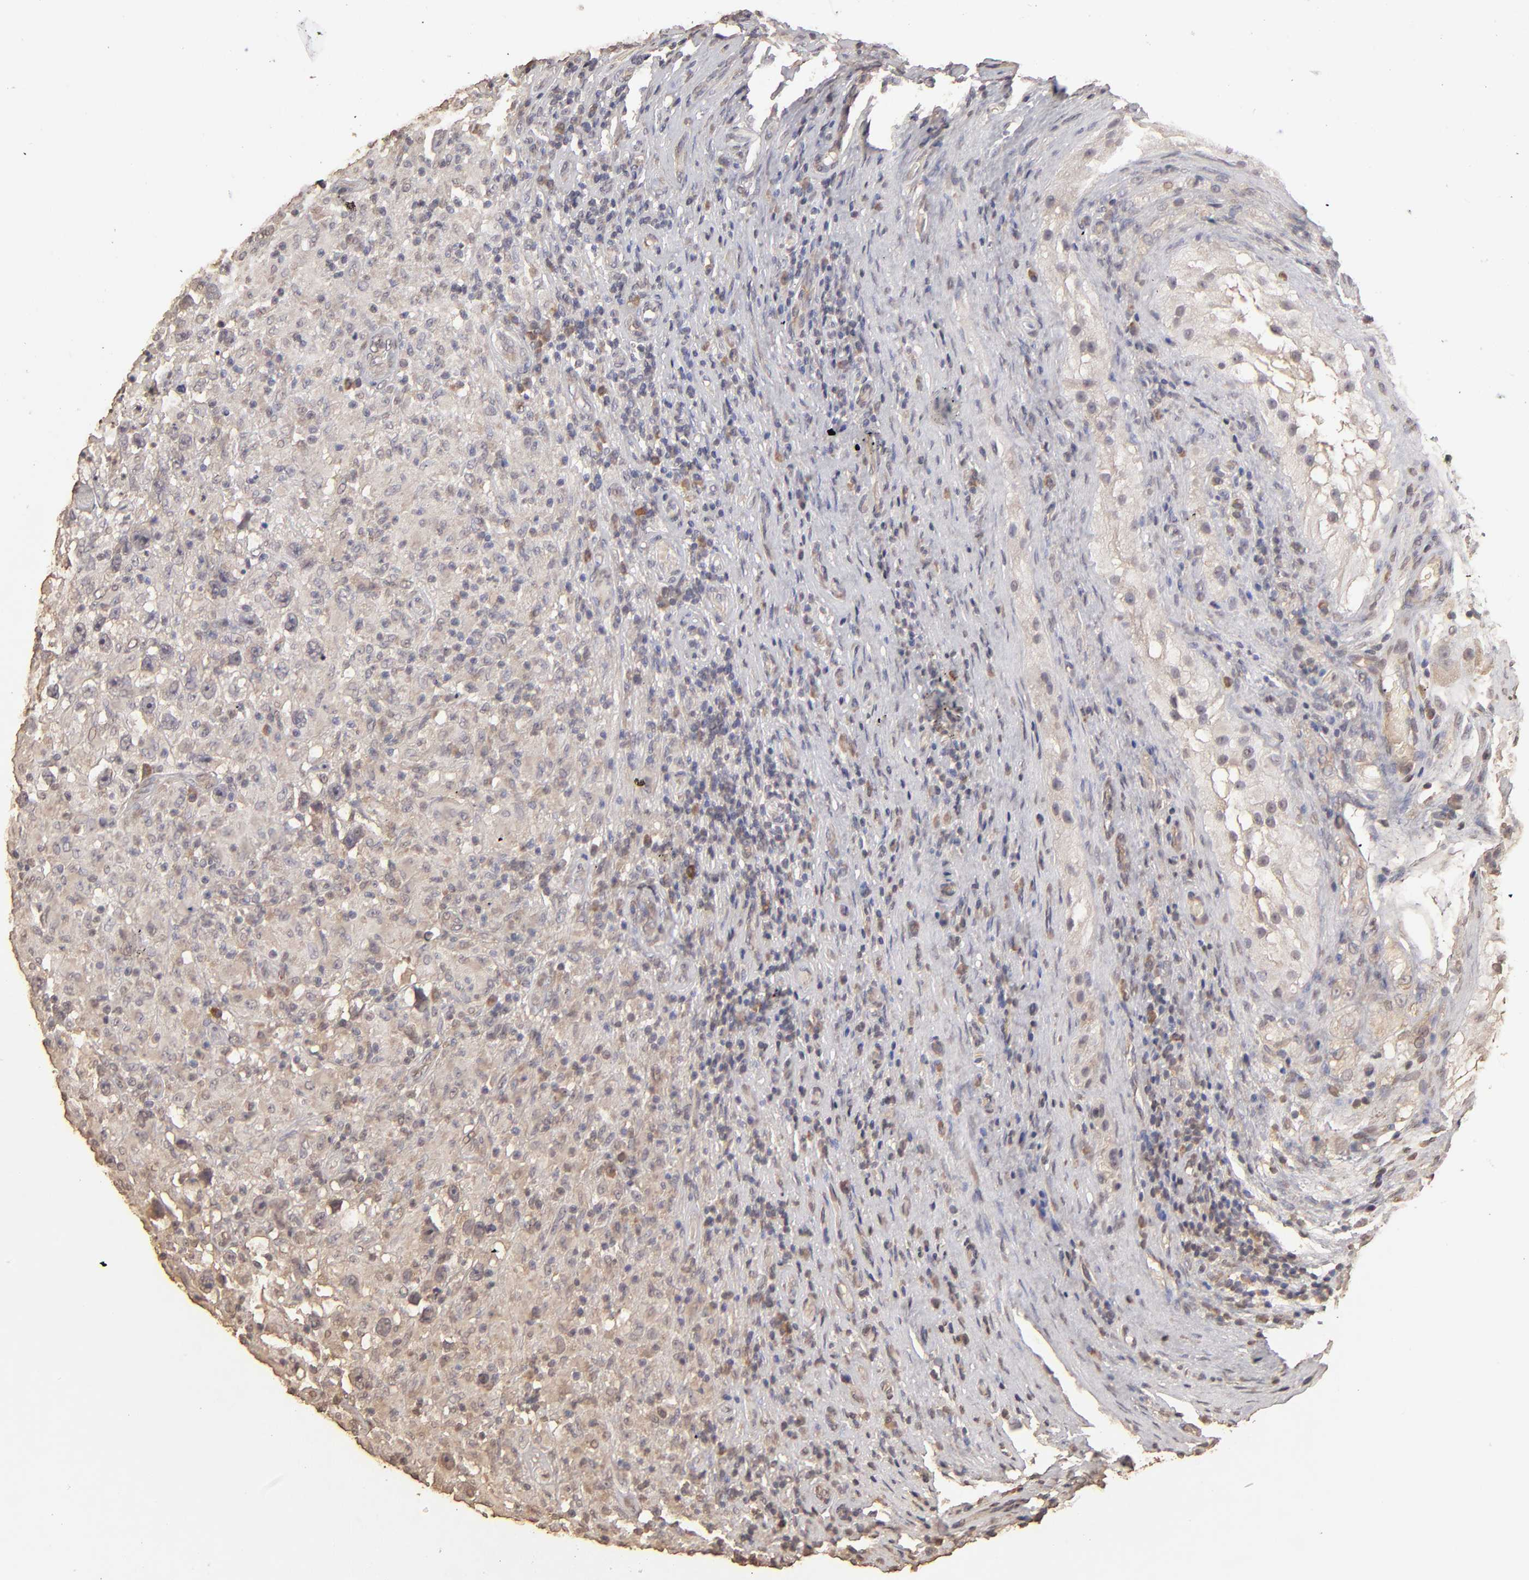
{"staining": {"intensity": "weak", "quantity": "<25%", "location": "cytoplasmic/membranous"}, "tissue": "testis cancer", "cell_type": "Tumor cells", "image_type": "cancer", "snomed": [{"axis": "morphology", "description": "Seminoma, NOS"}, {"axis": "topography", "description": "Testis"}], "caption": "Tumor cells show no significant protein staining in seminoma (testis).", "gene": "OPHN1", "patient": {"sex": "male", "age": 34}}